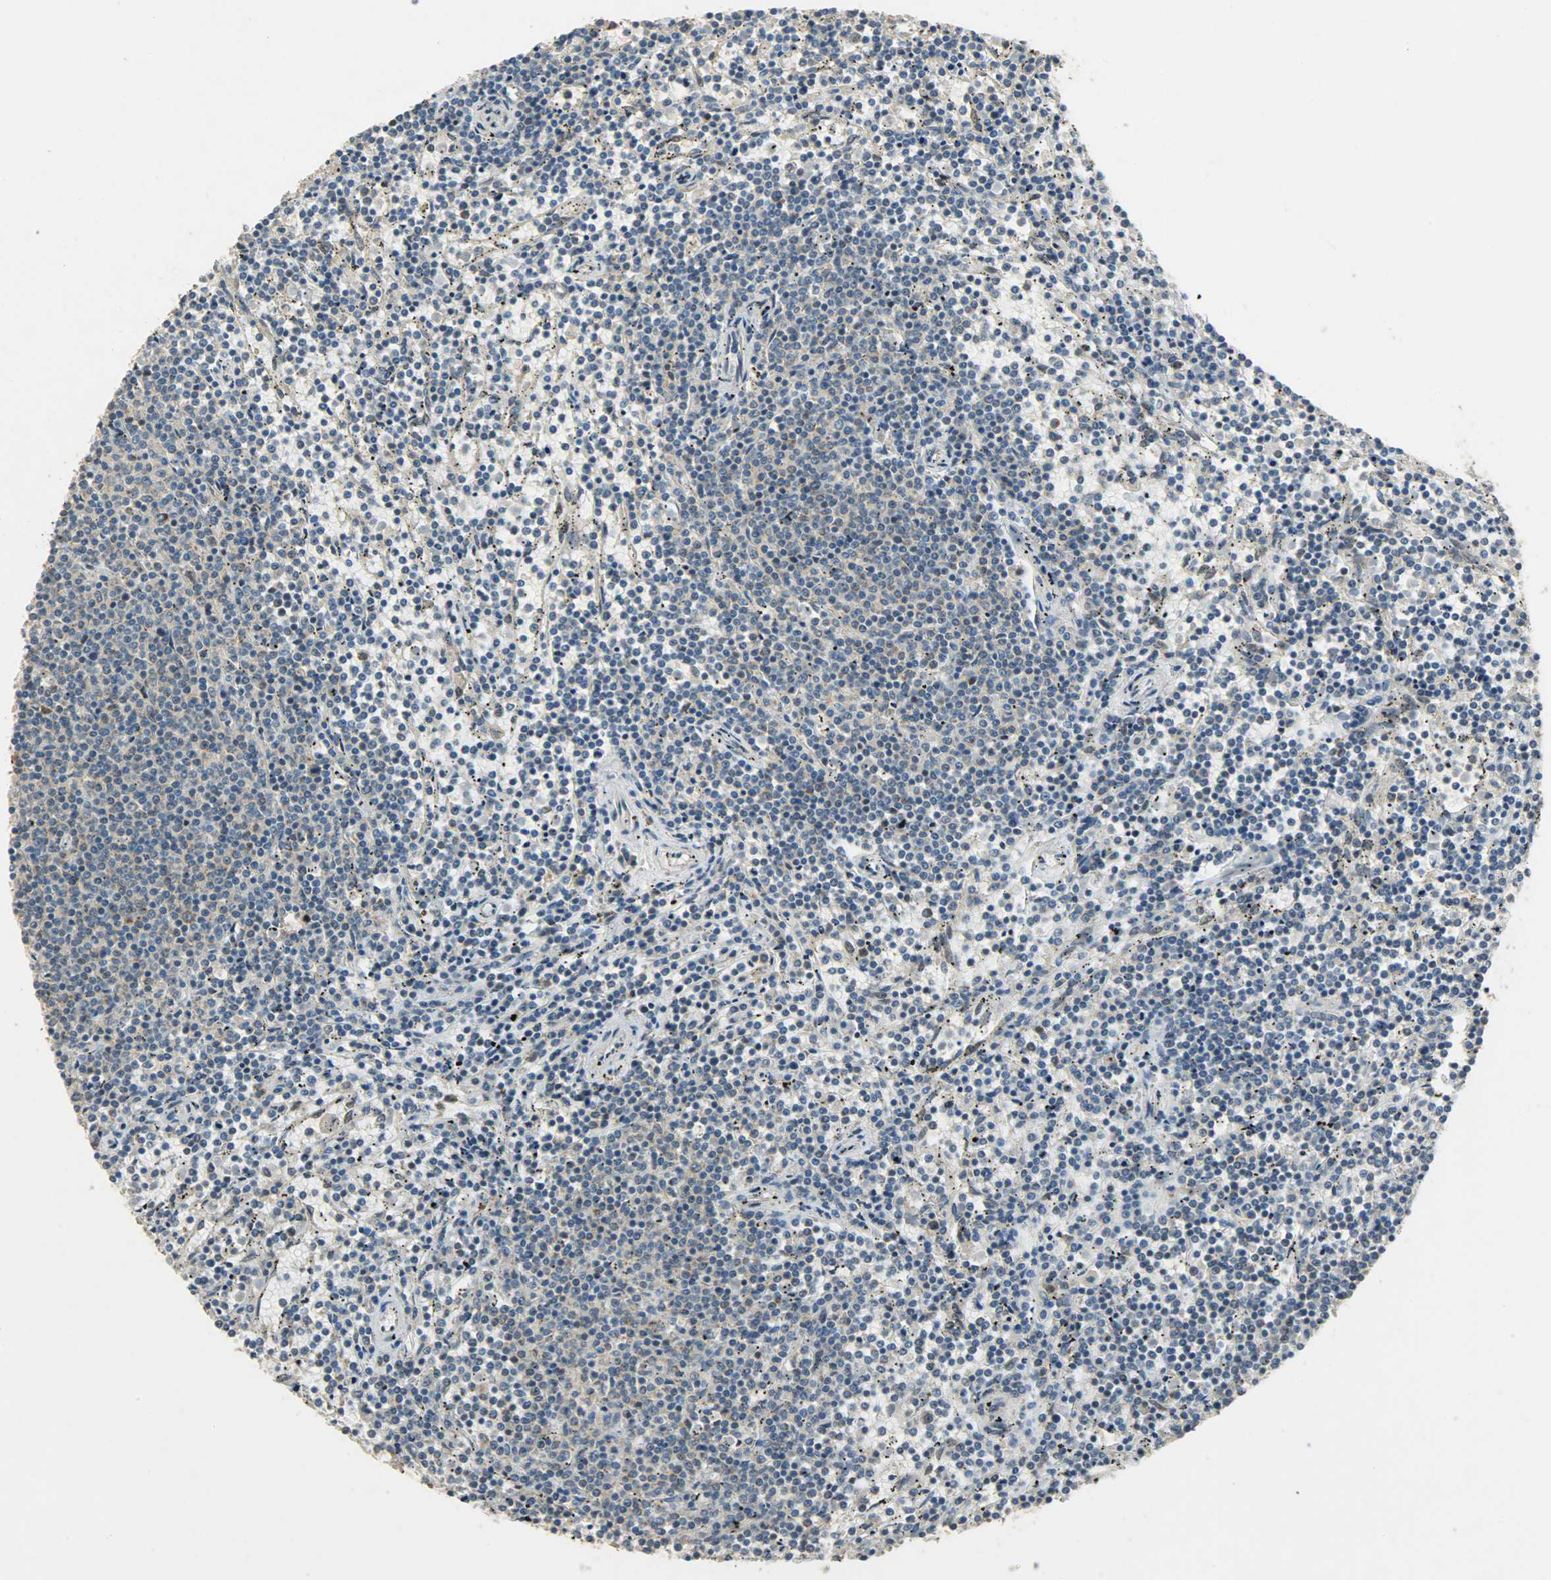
{"staining": {"intensity": "weak", "quantity": "25%-75%", "location": "cytoplasmic/membranous"}, "tissue": "lymphoma", "cell_type": "Tumor cells", "image_type": "cancer", "snomed": [{"axis": "morphology", "description": "Malignant lymphoma, non-Hodgkin's type, Low grade"}, {"axis": "topography", "description": "Spleen"}], "caption": "Weak cytoplasmic/membranous expression for a protein is appreciated in approximately 25%-75% of tumor cells of low-grade malignant lymphoma, non-Hodgkin's type using immunohistochemistry.", "gene": "HDHD5", "patient": {"sex": "female", "age": 50}}